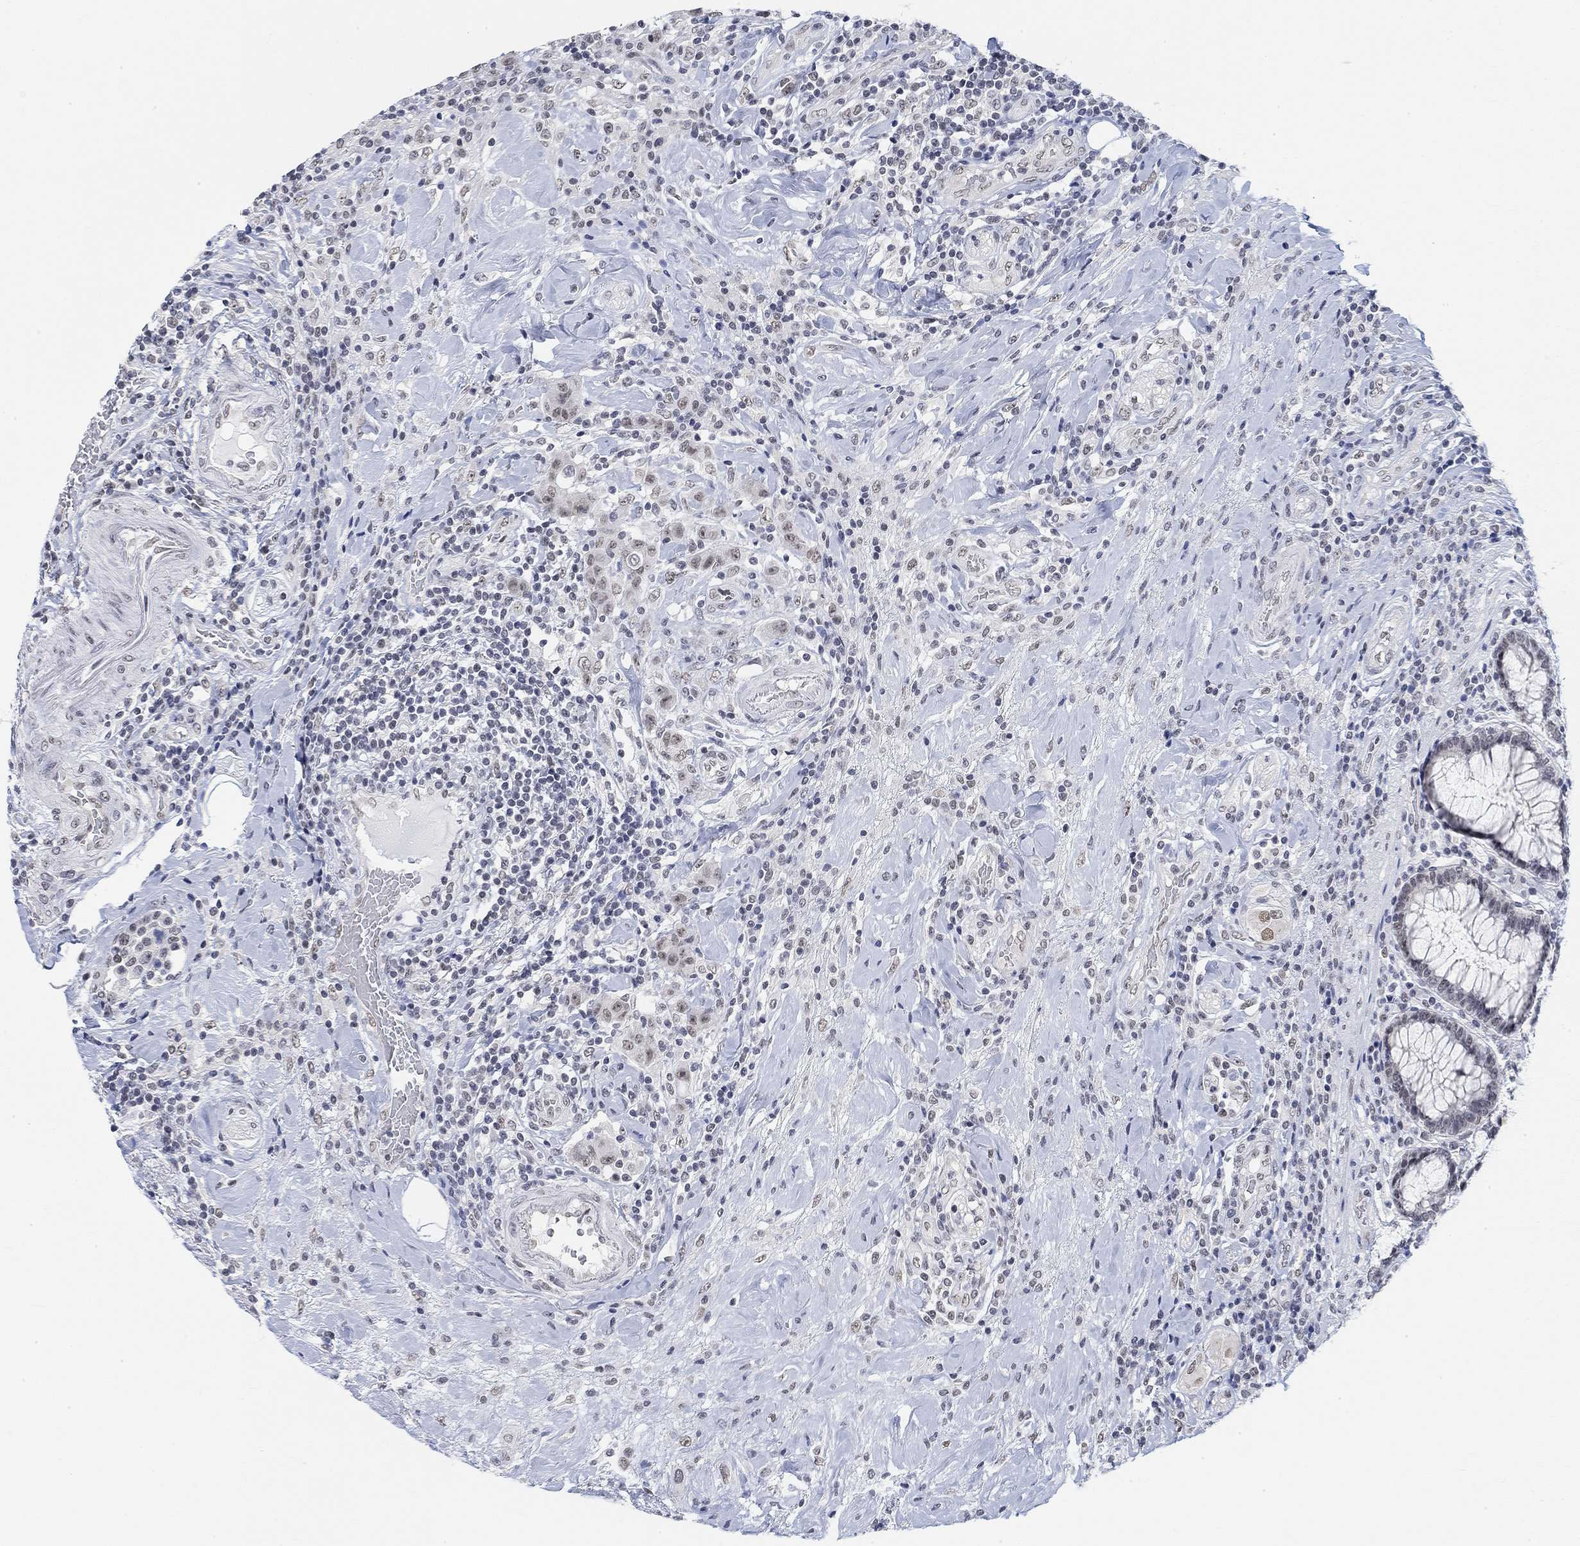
{"staining": {"intensity": "weak", "quantity": "<25%", "location": "nuclear"}, "tissue": "colorectal cancer", "cell_type": "Tumor cells", "image_type": "cancer", "snomed": [{"axis": "morphology", "description": "Adenocarcinoma, NOS"}, {"axis": "topography", "description": "Colon"}], "caption": "Immunohistochemistry of human colorectal cancer reveals no expression in tumor cells.", "gene": "PURG", "patient": {"sex": "female", "age": 69}}